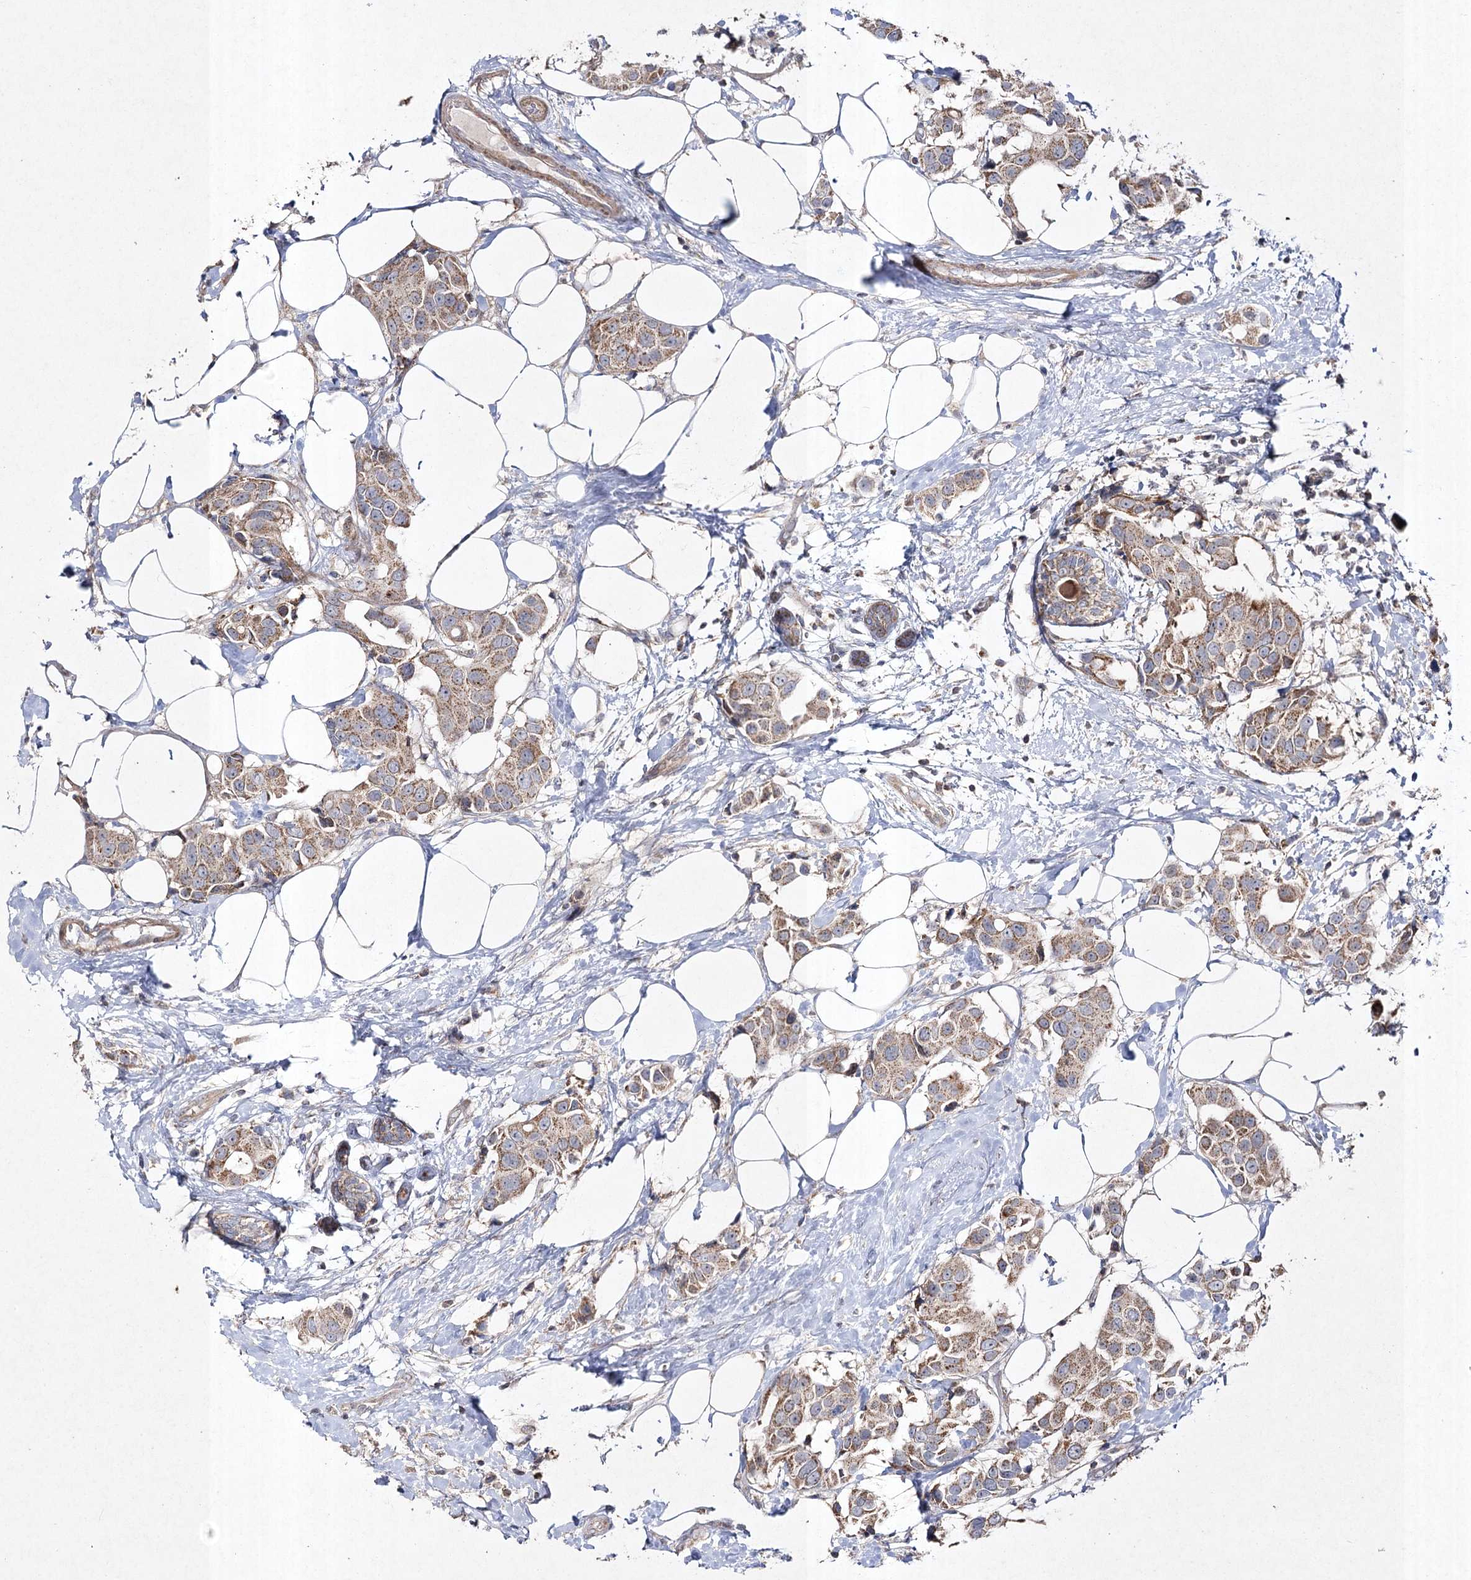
{"staining": {"intensity": "moderate", "quantity": ">75%", "location": "cytoplasmic/membranous"}, "tissue": "breast cancer", "cell_type": "Tumor cells", "image_type": "cancer", "snomed": [{"axis": "morphology", "description": "Normal tissue, NOS"}, {"axis": "morphology", "description": "Duct carcinoma"}, {"axis": "topography", "description": "Breast"}], "caption": "Breast cancer stained with a brown dye demonstrates moderate cytoplasmic/membranous positive staining in approximately >75% of tumor cells.", "gene": "FANCL", "patient": {"sex": "female", "age": 39}}